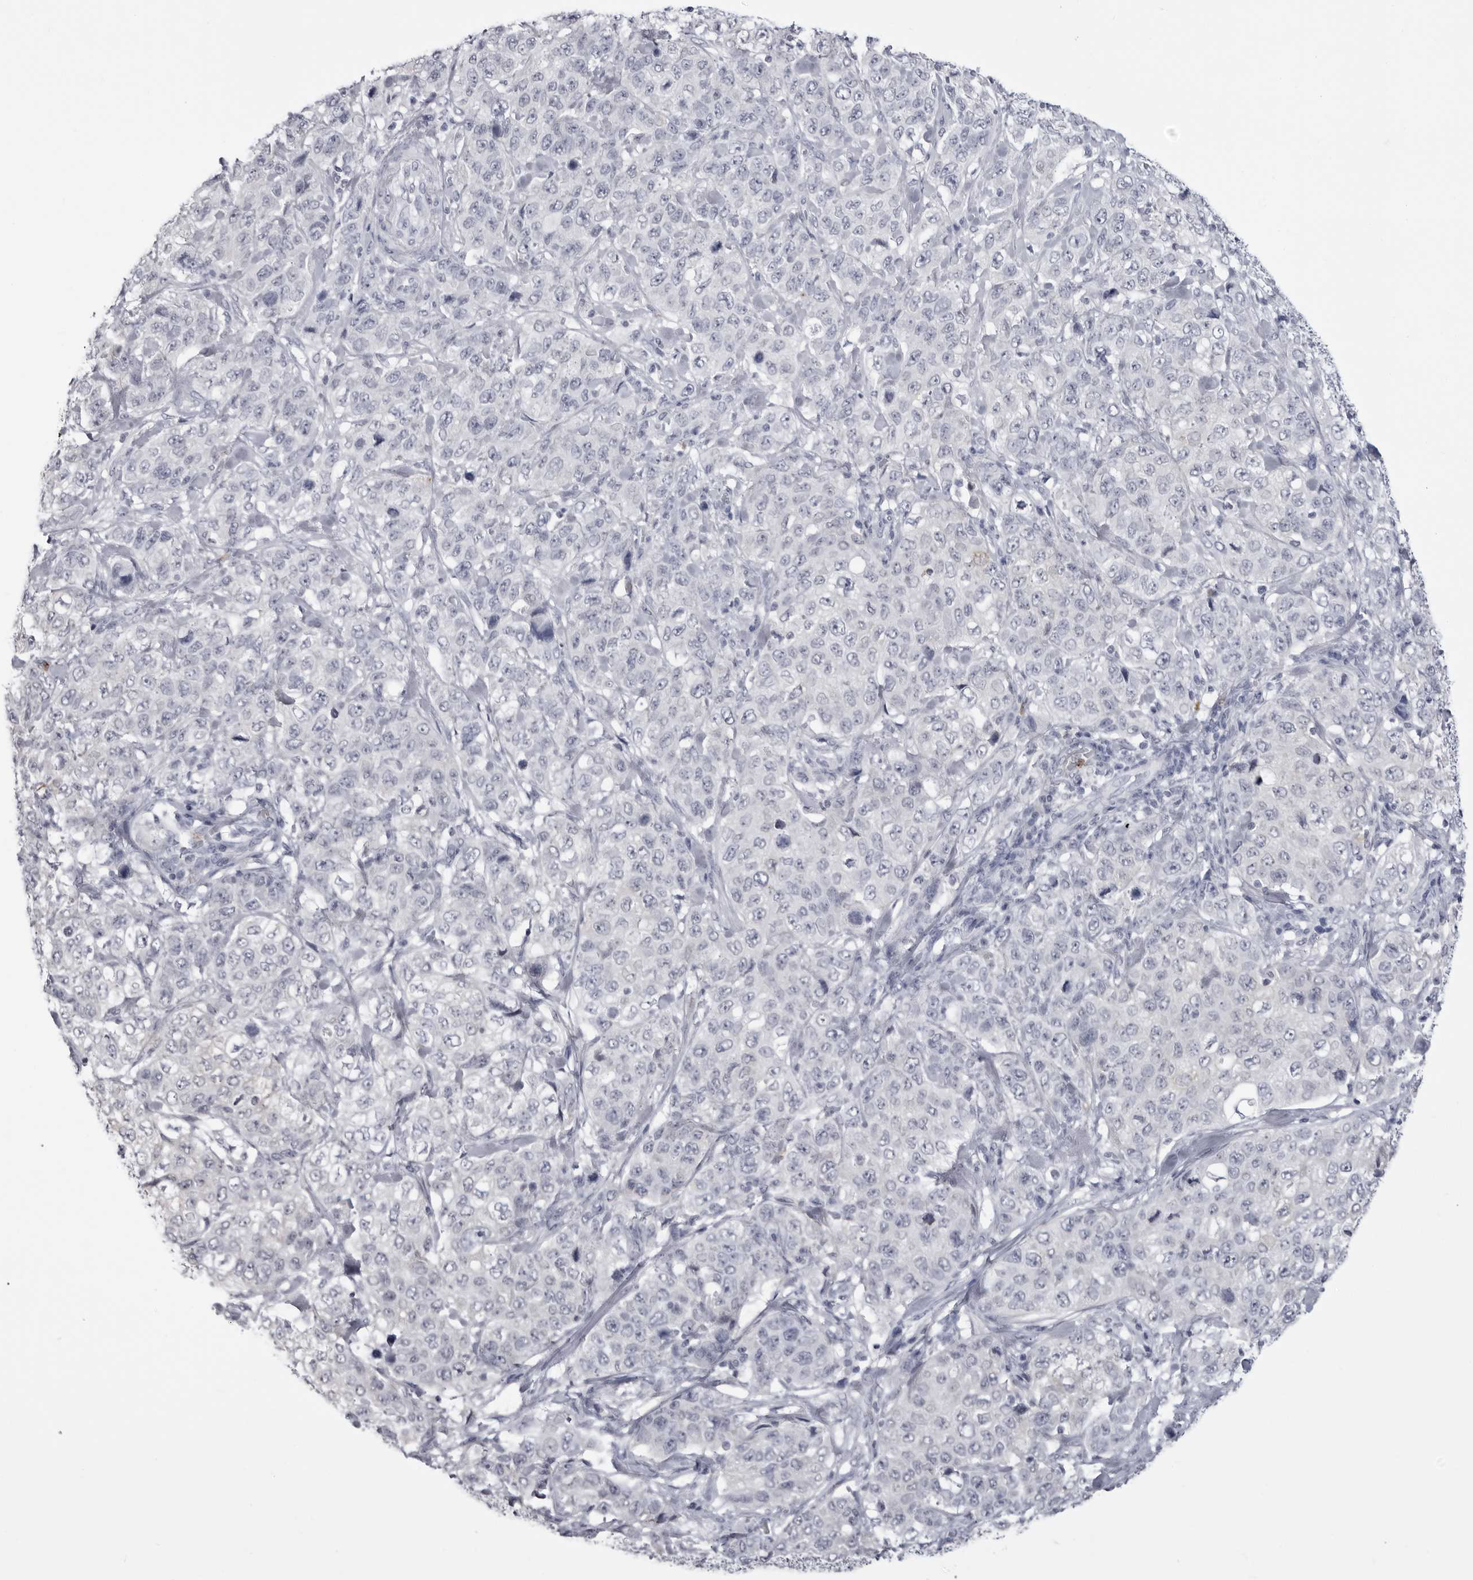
{"staining": {"intensity": "negative", "quantity": "none", "location": "none"}, "tissue": "stomach cancer", "cell_type": "Tumor cells", "image_type": "cancer", "snomed": [{"axis": "morphology", "description": "Adenocarcinoma, NOS"}, {"axis": "topography", "description": "Stomach"}], "caption": "The photomicrograph reveals no staining of tumor cells in stomach adenocarcinoma.", "gene": "STAP2", "patient": {"sex": "male", "age": 48}}